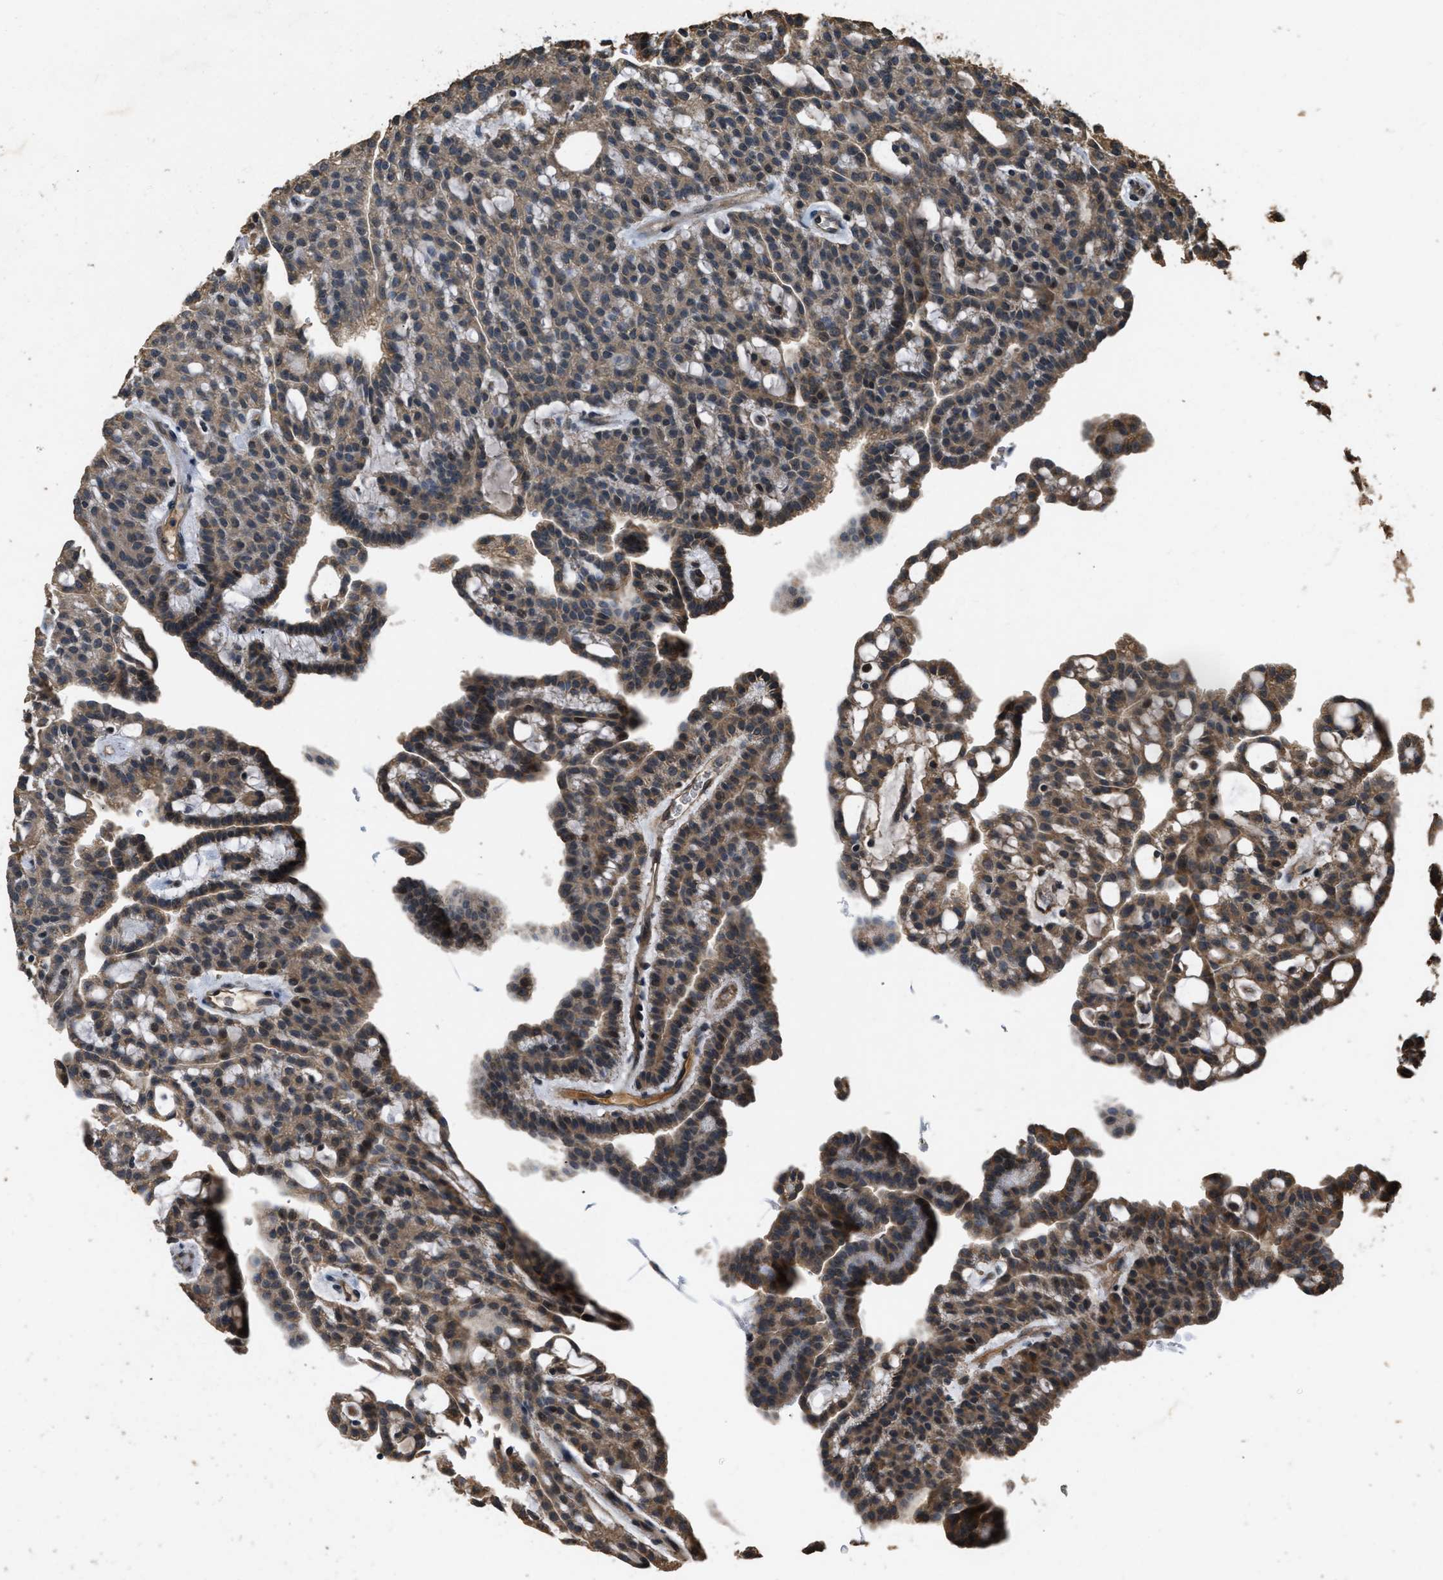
{"staining": {"intensity": "moderate", "quantity": ">75%", "location": "cytoplasmic/membranous"}, "tissue": "renal cancer", "cell_type": "Tumor cells", "image_type": "cancer", "snomed": [{"axis": "morphology", "description": "Adenocarcinoma, NOS"}, {"axis": "topography", "description": "Kidney"}], "caption": "This micrograph demonstrates IHC staining of human adenocarcinoma (renal), with medium moderate cytoplasmic/membranous expression in about >75% of tumor cells.", "gene": "DENND6B", "patient": {"sex": "male", "age": 63}}